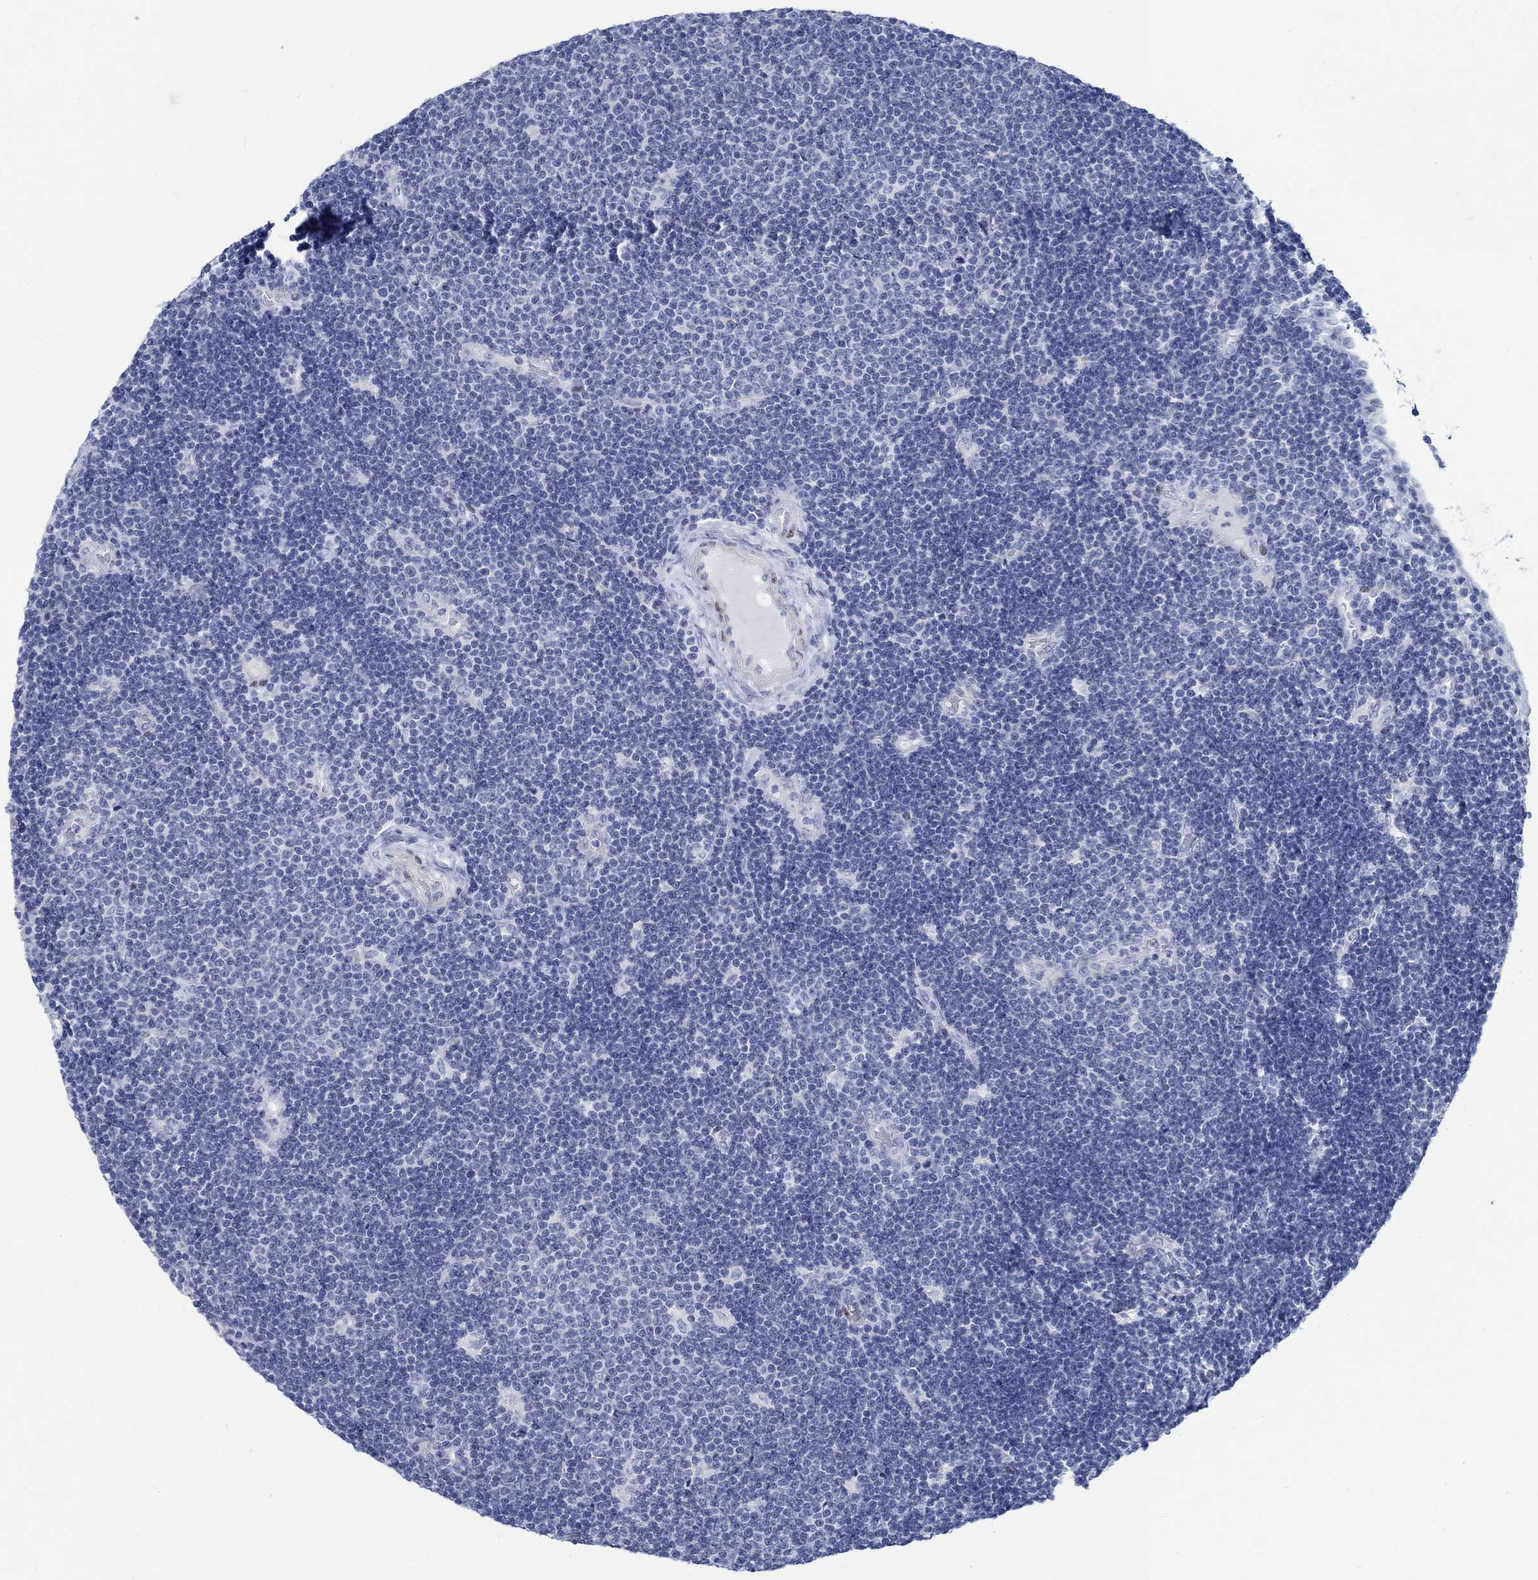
{"staining": {"intensity": "negative", "quantity": "none", "location": "none"}, "tissue": "lymphoma", "cell_type": "Tumor cells", "image_type": "cancer", "snomed": [{"axis": "morphology", "description": "Malignant lymphoma, non-Hodgkin's type, Low grade"}, {"axis": "topography", "description": "Brain"}], "caption": "Micrograph shows no protein expression in tumor cells of lymphoma tissue.", "gene": "RBM20", "patient": {"sex": "female", "age": 66}}